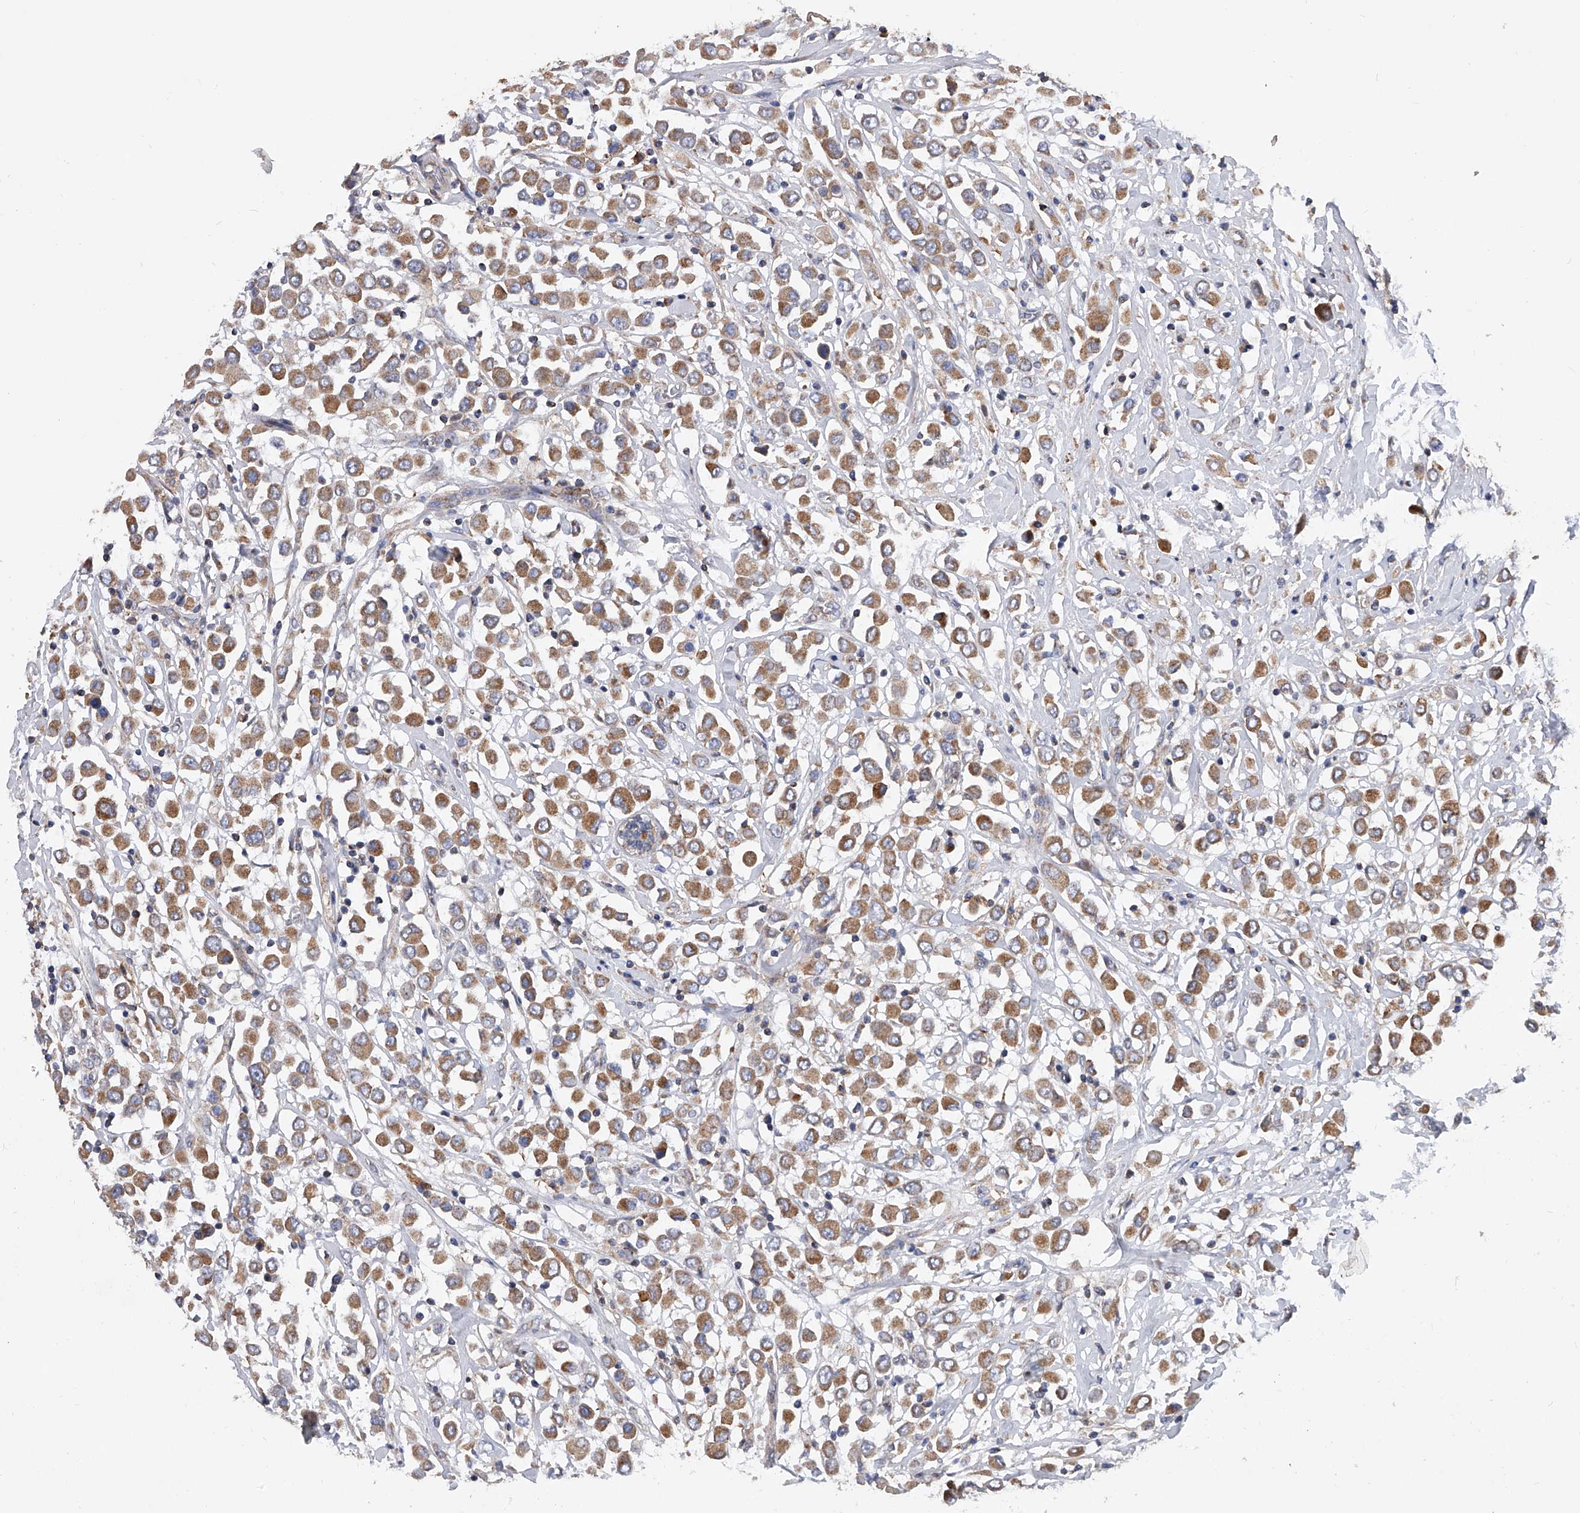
{"staining": {"intensity": "moderate", "quantity": ">75%", "location": "cytoplasmic/membranous"}, "tissue": "breast cancer", "cell_type": "Tumor cells", "image_type": "cancer", "snomed": [{"axis": "morphology", "description": "Duct carcinoma"}, {"axis": "topography", "description": "Breast"}], "caption": "An IHC micrograph of tumor tissue is shown. Protein staining in brown shows moderate cytoplasmic/membranous positivity in breast cancer within tumor cells. (DAB = brown stain, brightfield microscopy at high magnification).", "gene": "PDSS2", "patient": {"sex": "female", "age": 61}}